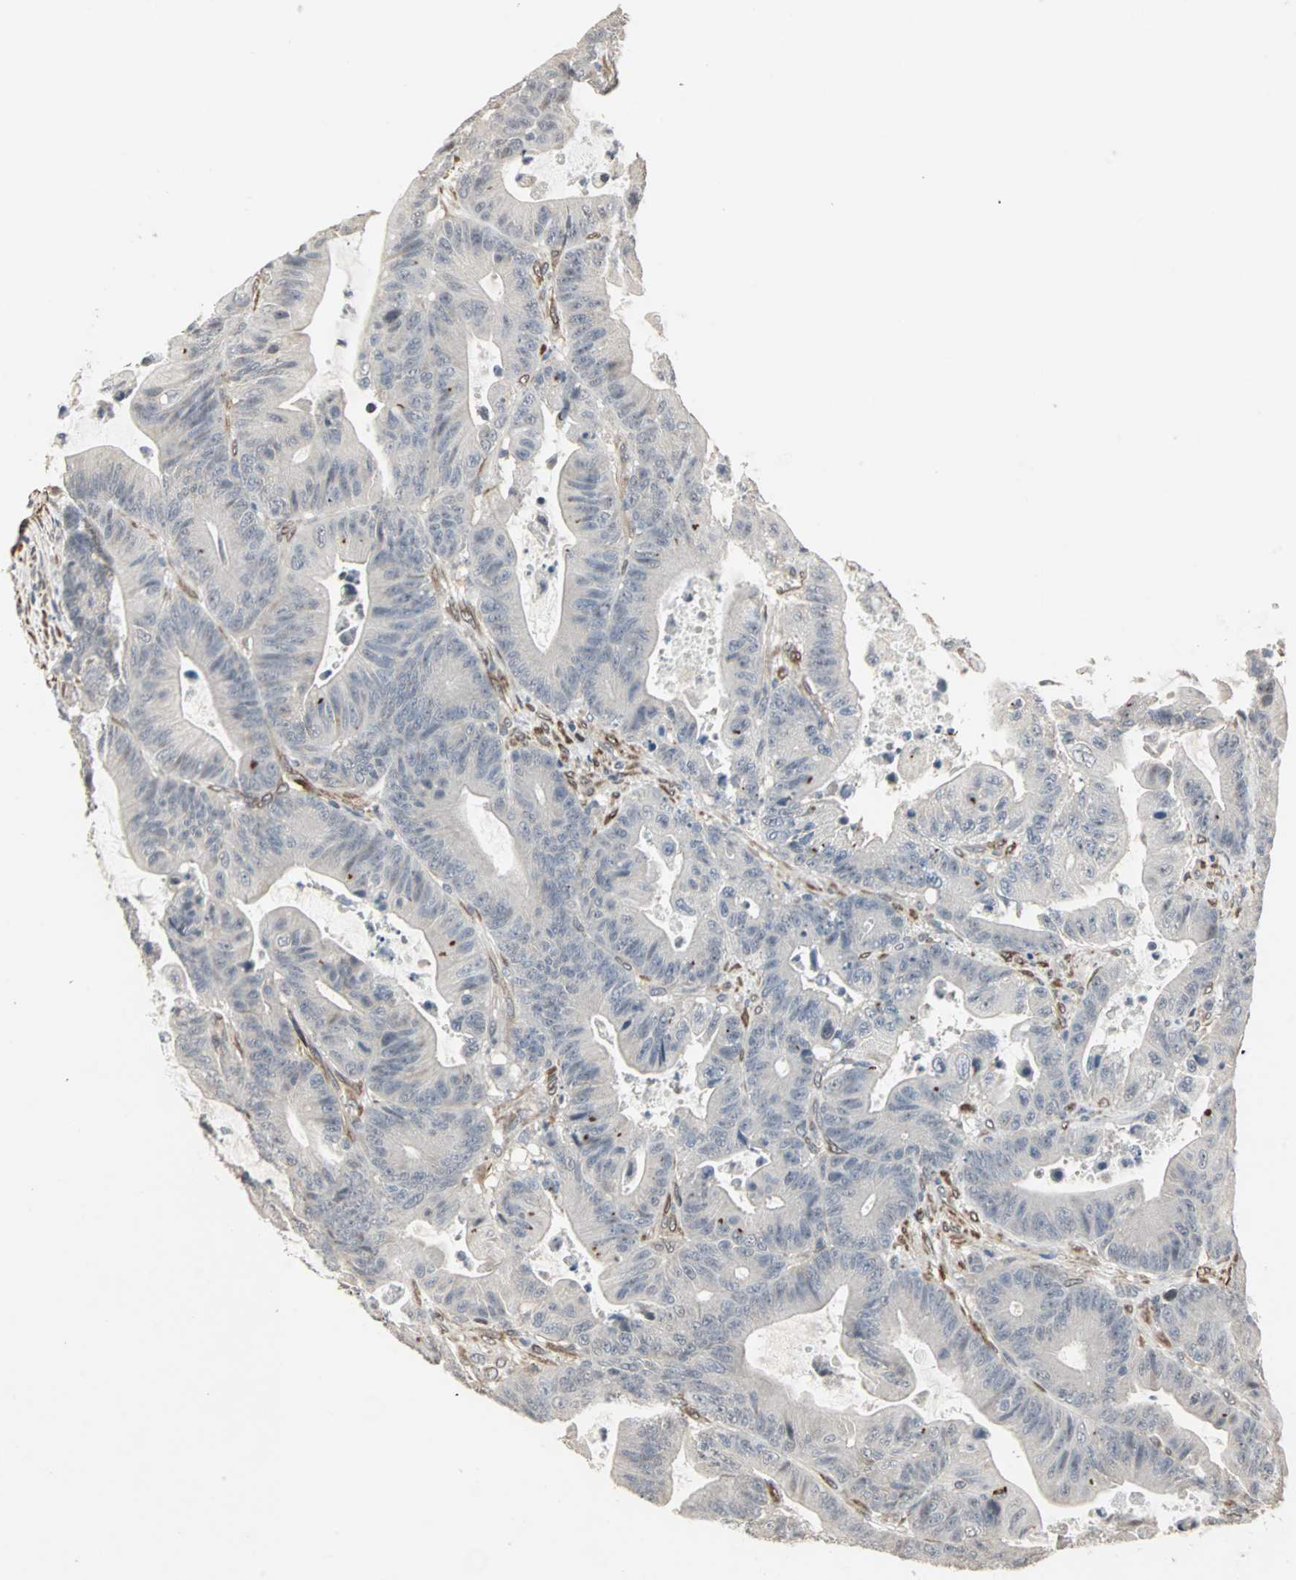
{"staining": {"intensity": "negative", "quantity": "none", "location": "none"}, "tissue": "colorectal cancer", "cell_type": "Tumor cells", "image_type": "cancer", "snomed": [{"axis": "morphology", "description": "Adenocarcinoma, NOS"}, {"axis": "topography", "description": "Colon"}], "caption": "The immunohistochemistry (IHC) micrograph has no significant positivity in tumor cells of colorectal cancer (adenocarcinoma) tissue.", "gene": "TRPV4", "patient": {"sex": "female", "age": 84}}